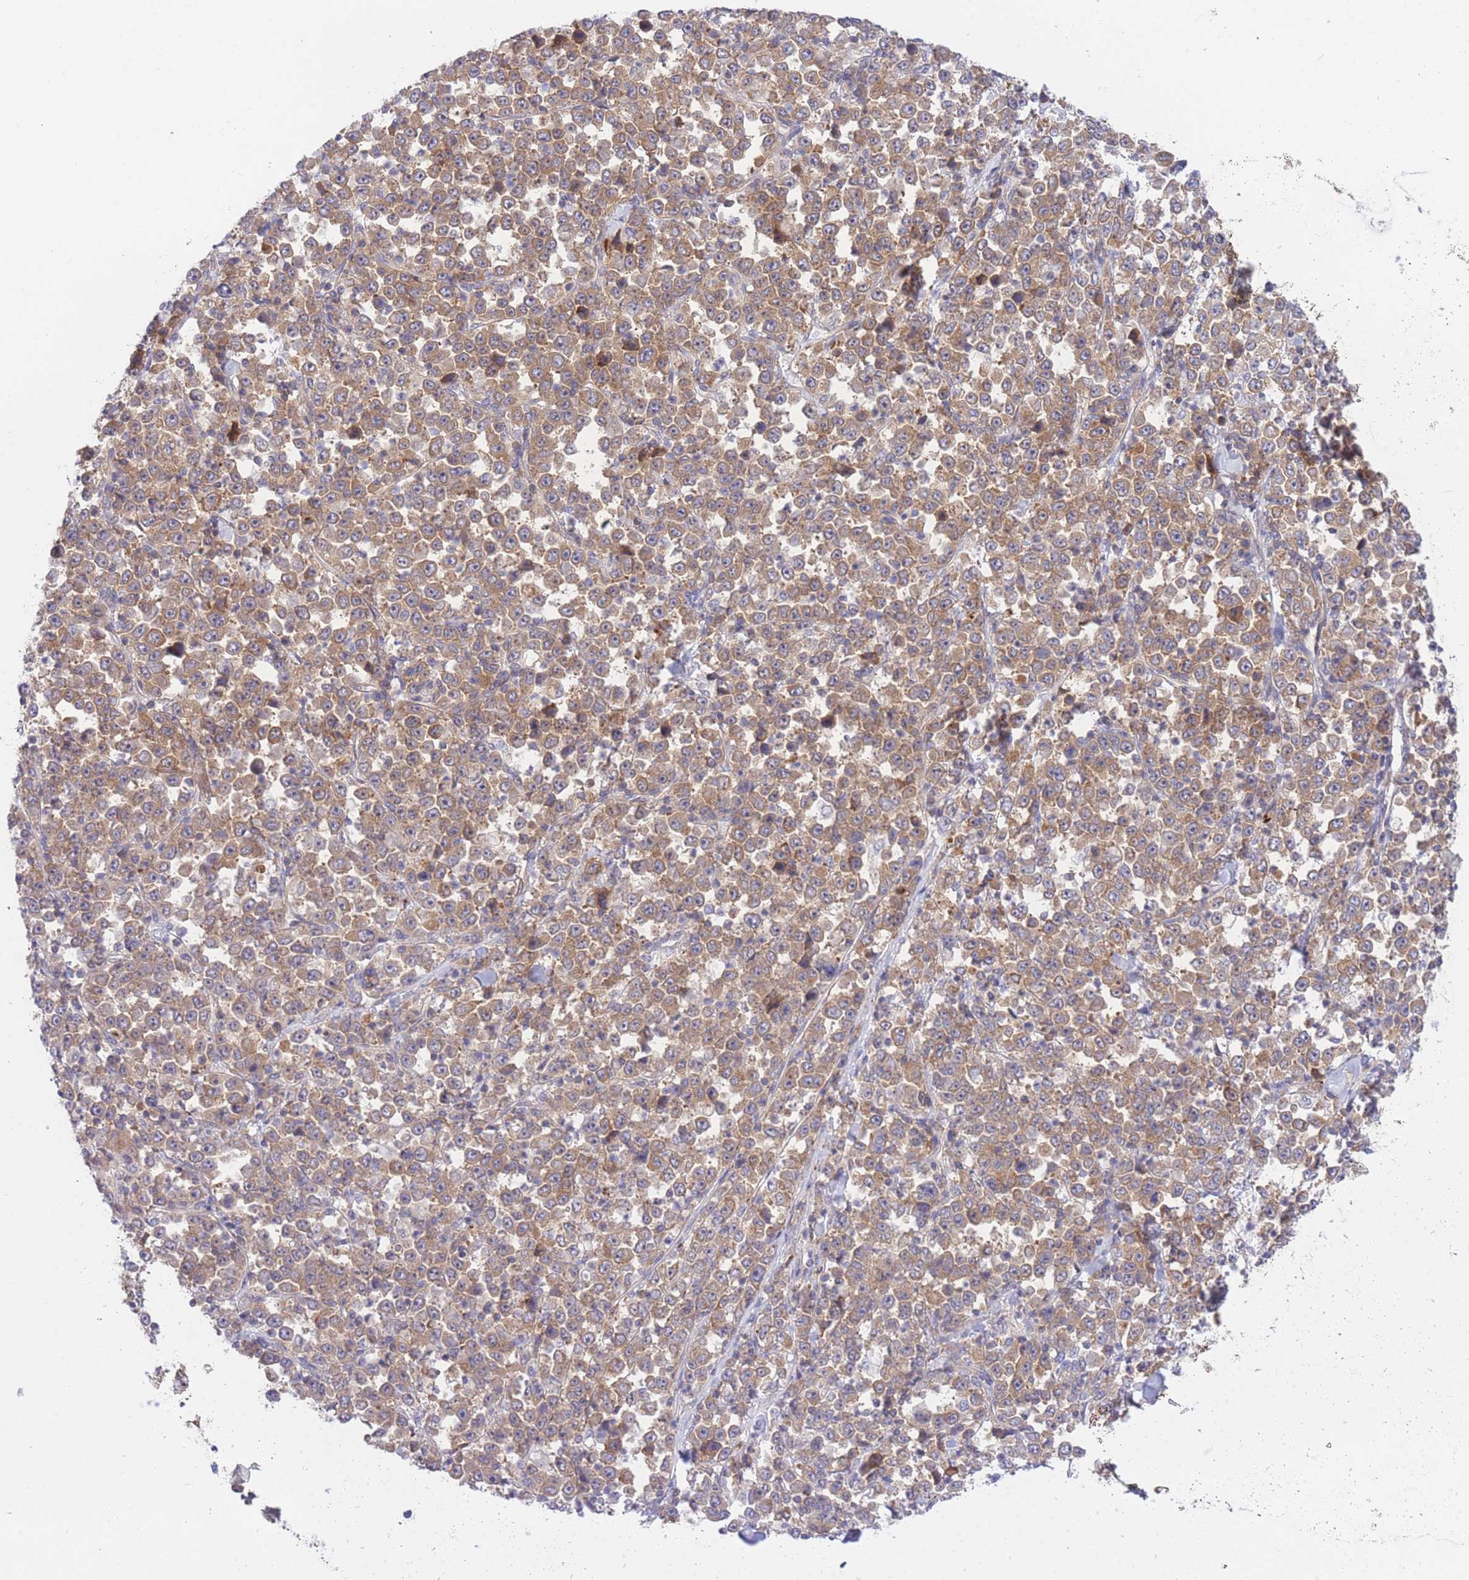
{"staining": {"intensity": "moderate", "quantity": ">75%", "location": "cytoplasmic/membranous"}, "tissue": "stomach cancer", "cell_type": "Tumor cells", "image_type": "cancer", "snomed": [{"axis": "morphology", "description": "Normal tissue, NOS"}, {"axis": "morphology", "description": "Adenocarcinoma, NOS"}, {"axis": "topography", "description": "Stomach, upper"}, {"axis": "topography", "description": "Stomach"}], "caption": "Stomach cancer stained with a brown dye reveals moderate cytoplasmic/membranous positive expression in about >75% of tumor cells.", "gene": "EIF2B2", "patient": {"sex": "male", "age": 59}}